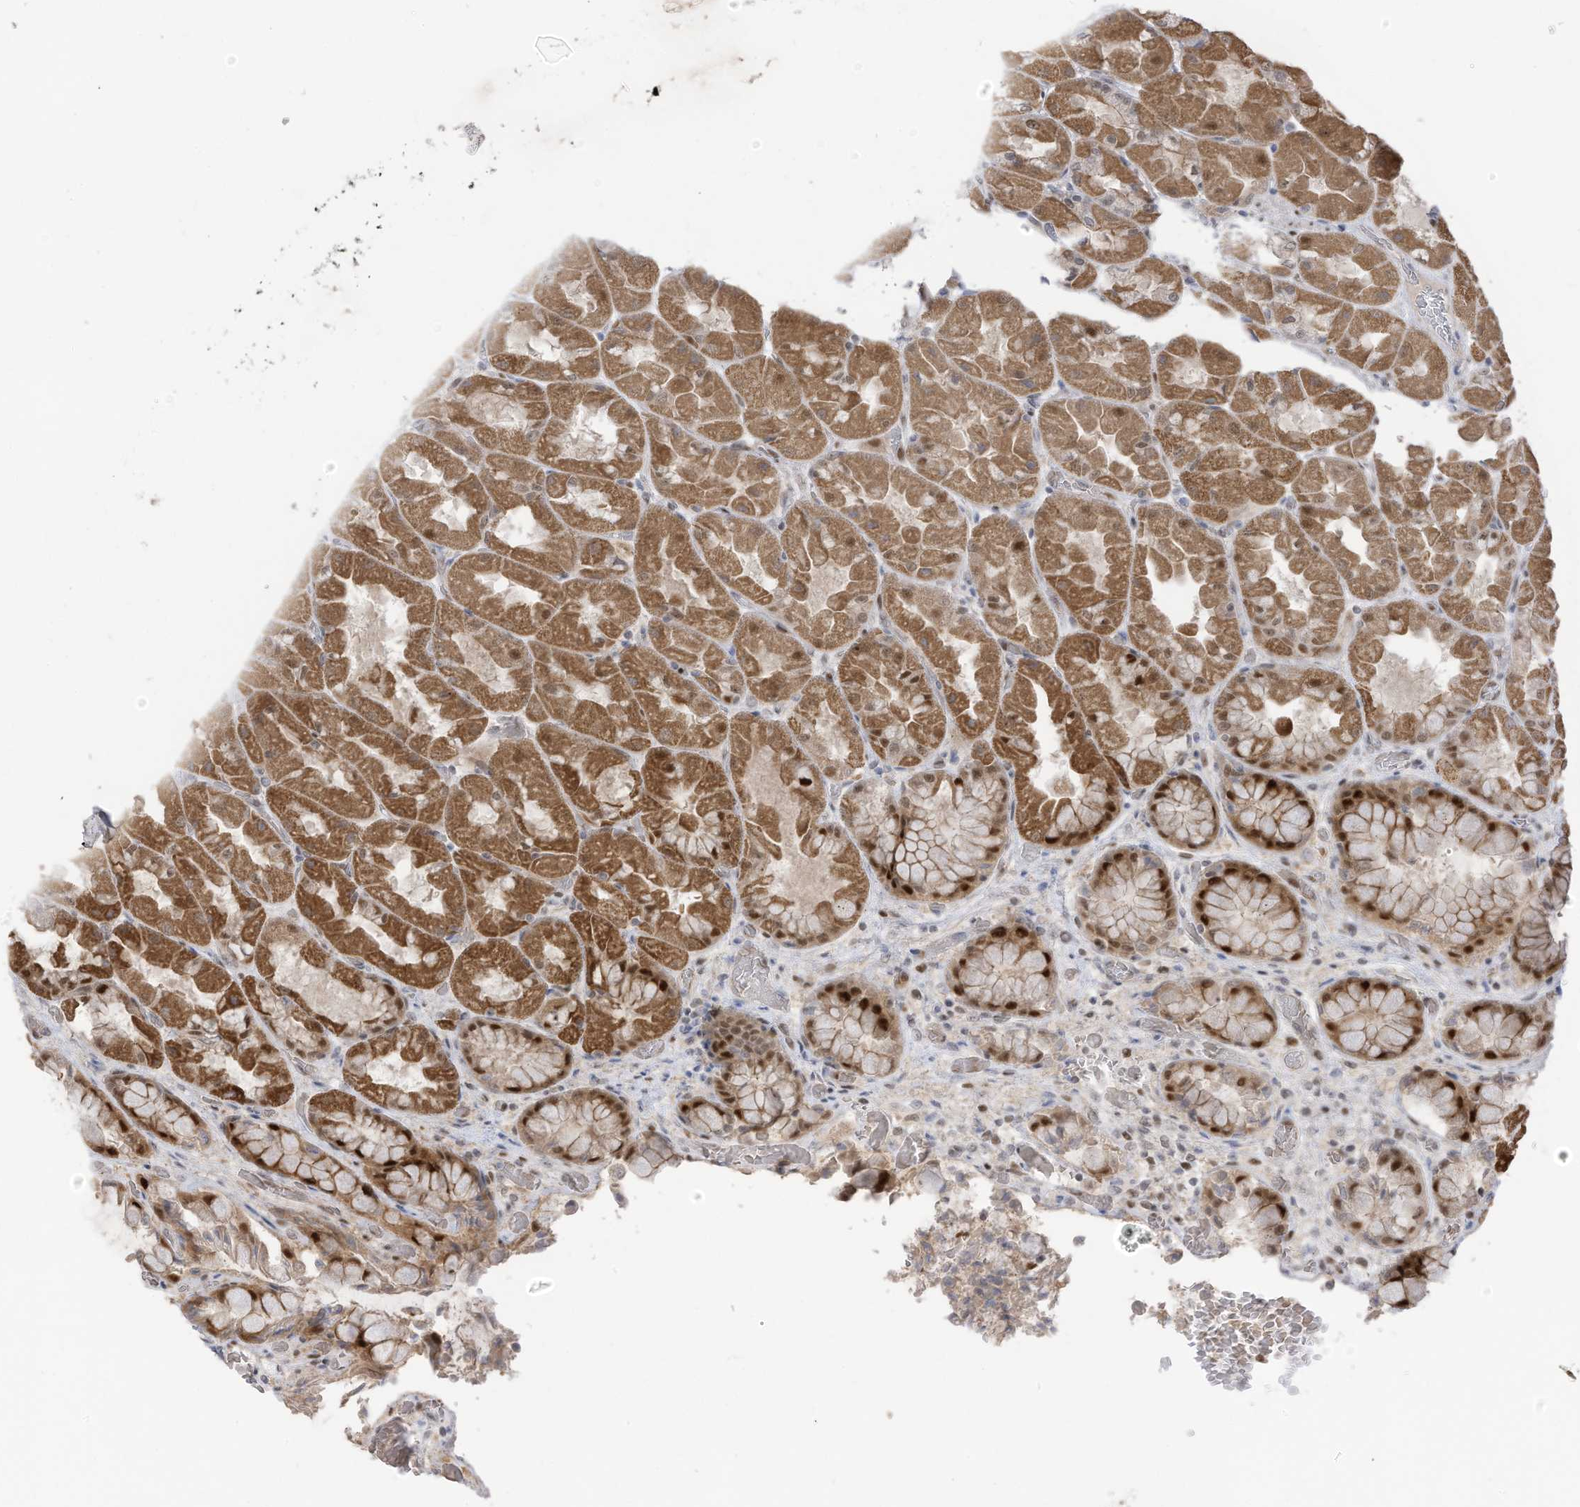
{"staining": {"intensity": "strong", "quantity": "25%-75%", "location": "cytoplasmic/membranous,nuclear"}, "tissue": "stomach", "cell_type": "Glandular cells", "image_type": "normal", "snomed": [{"axis": "morphology", "description": "Normal tissue, NOS"}, {"axis": "topography", "description": "Stomach"}], "caption": "DAB immunohistochemical staining of normal human stomach shows strong cytoplasmic/membranous,nuclear protein positivity in about 25%-75% of glandular cells.", "gene": "ZCWPW2", "patient": {"sex": "female", "age": 61}}